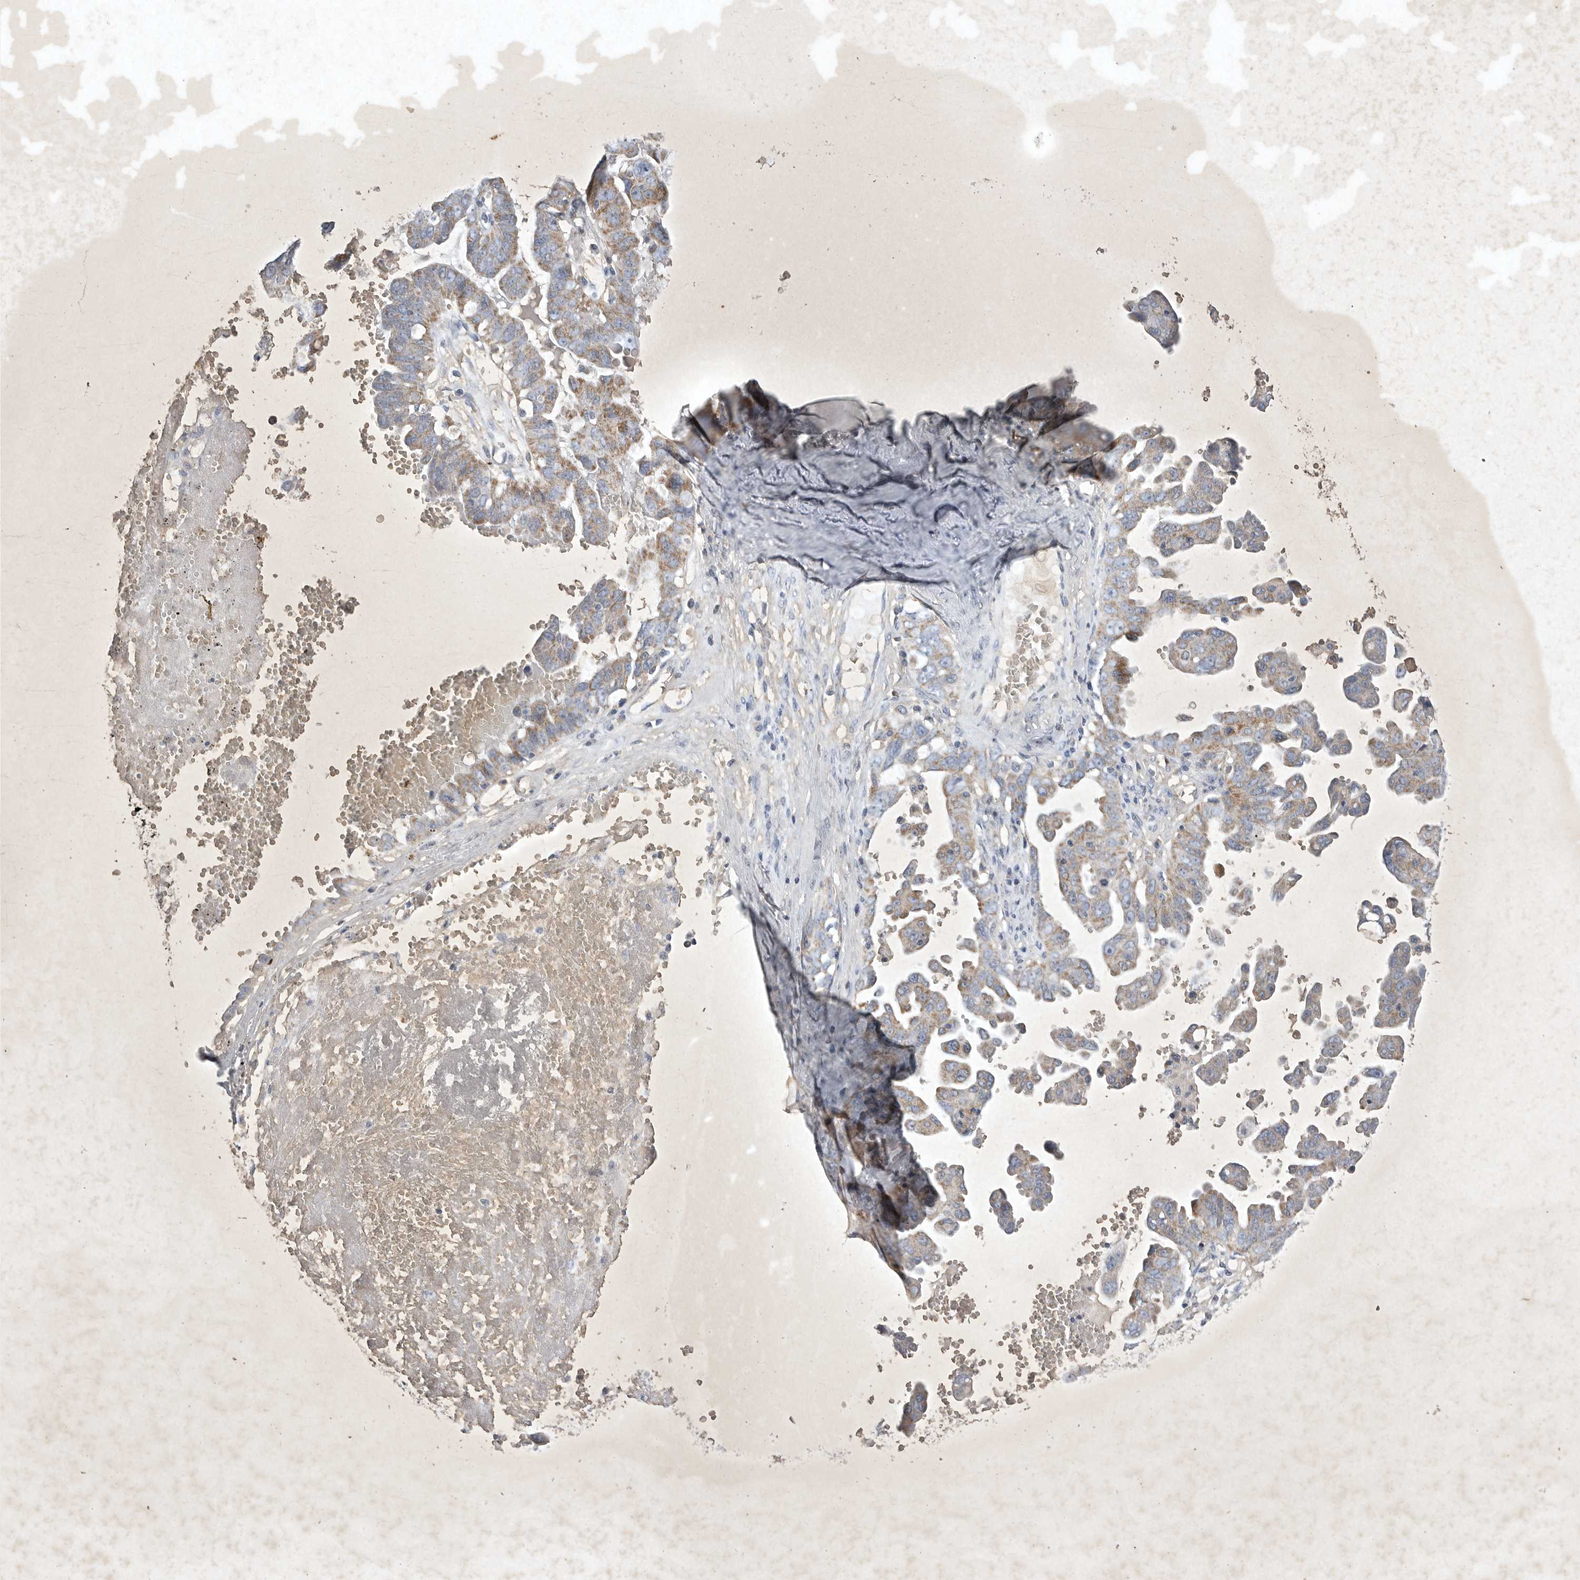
{"staining": {"intensity": "moderate", "quantity": ">75%", "location": "cytoplasmic/membranous"}, "tissue": "ovarian cancer", "cell_type": "Tumor cells", "image_type": "cancer", "snomed": [{"axis": "morphology", "description": "Carcinoma, endometroid"}, {"axis": "topography", "description": "Ovary"}], "caption": "The micrograph reveals immunohistochemical staining of ovarian endometroid carcinoma. There is moderate cytoplasmic/membranous expression is identified in approximately >75% of tumor cells.", "gene": "DDR1", "patient": {"sex": "female", "age": 62}}